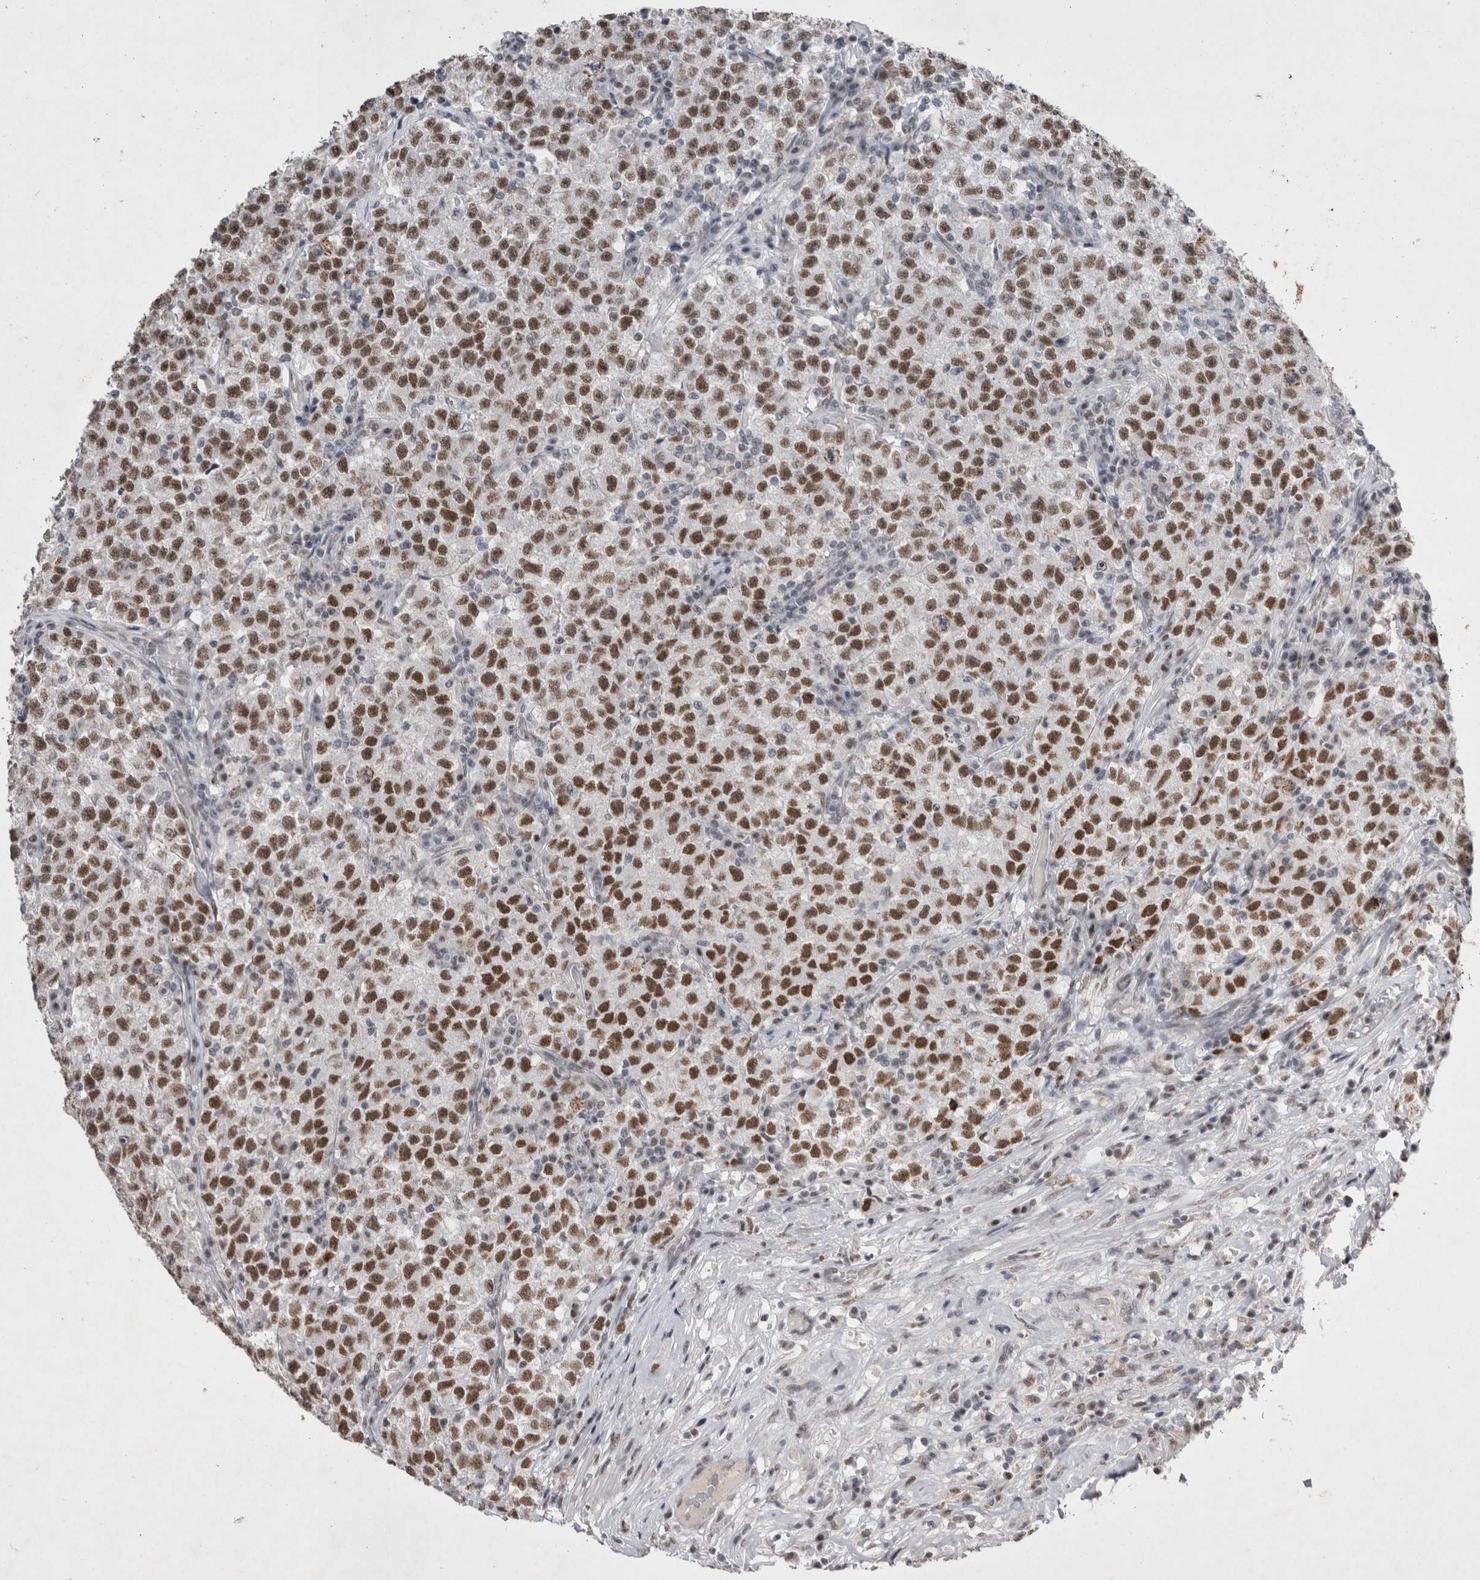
{"staining": {"intensity": "strong", "quantity": ">75%", "location": "nuclear"}, "tissue": "testis cancer", "cell_type": "Tumor cells", "image_type": "cancer", "snomed": [{"axis": "morphology", "description": "Seminoma, NOS"}, {"axis": "topography", "description": "Testis"}], "caption": "Tumor cells show strong nuclear positivity in approximately >75% of cells in testis seminoma. (Brightfield microscopy of DAB IHC at high magnification).", "gene": "RBM6", "patient": {"sex": "male", "age": 22}}